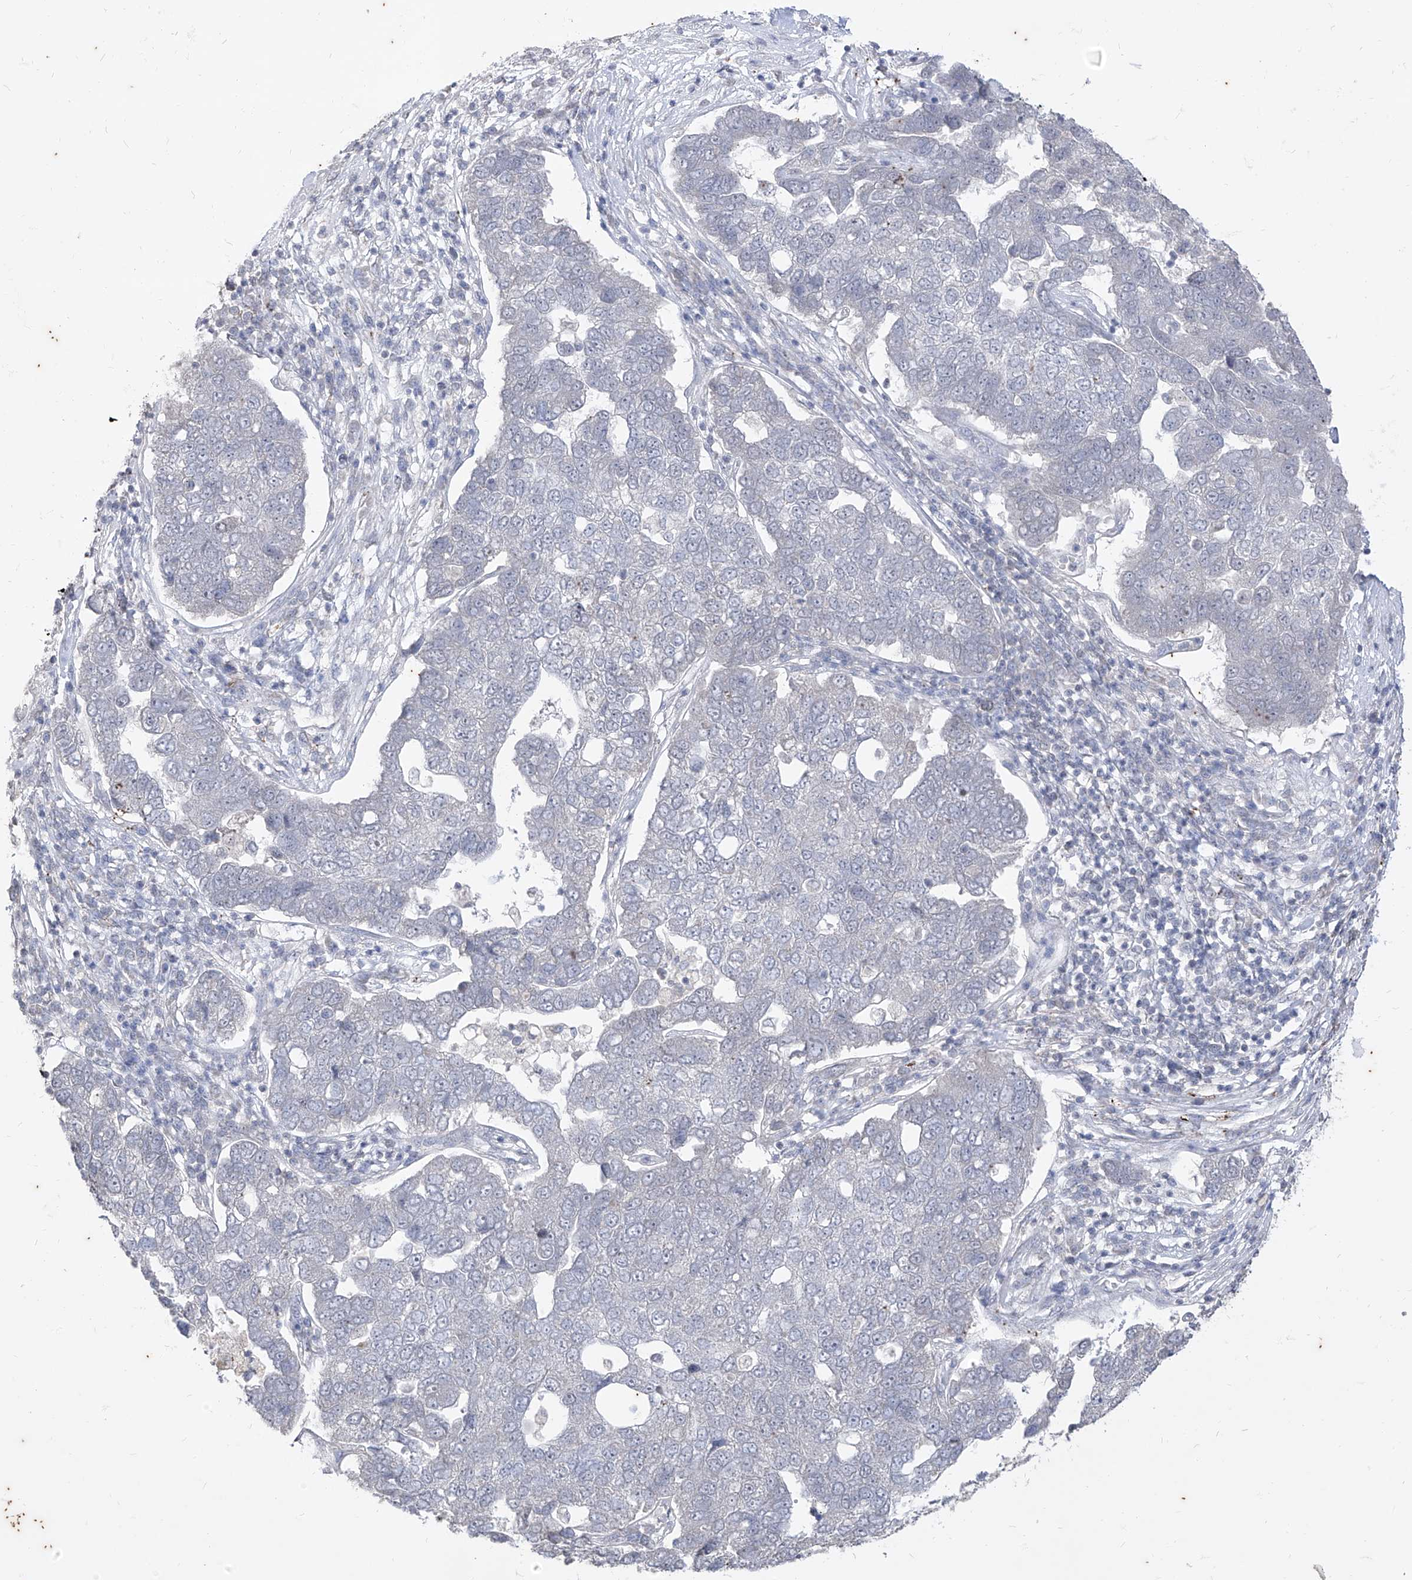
{"staining": {"intensity": "negative", "quantity": "none", "location": "none"}, "tissue": "pancreatic cancer", "cell_type": "Tumor cells", "image_type": "cancer", "snomed": [{"axis": "morphology", "description": "Adenocarcinoma, NOS"}, {"axis": "topography", "description": "Pancreas"}], "caption": "Immunohistochemical staining of pancreatic adenocarcinoma reveals no significant expression in tumor cells. Brightfield microscopy of immunohistochemistry (IHC) stained with DAB (brown) and hematoxylin (blue), captured at high magnification.", "gene": "PHF20L1", "patient": {"sex": "female", "age": 61}}